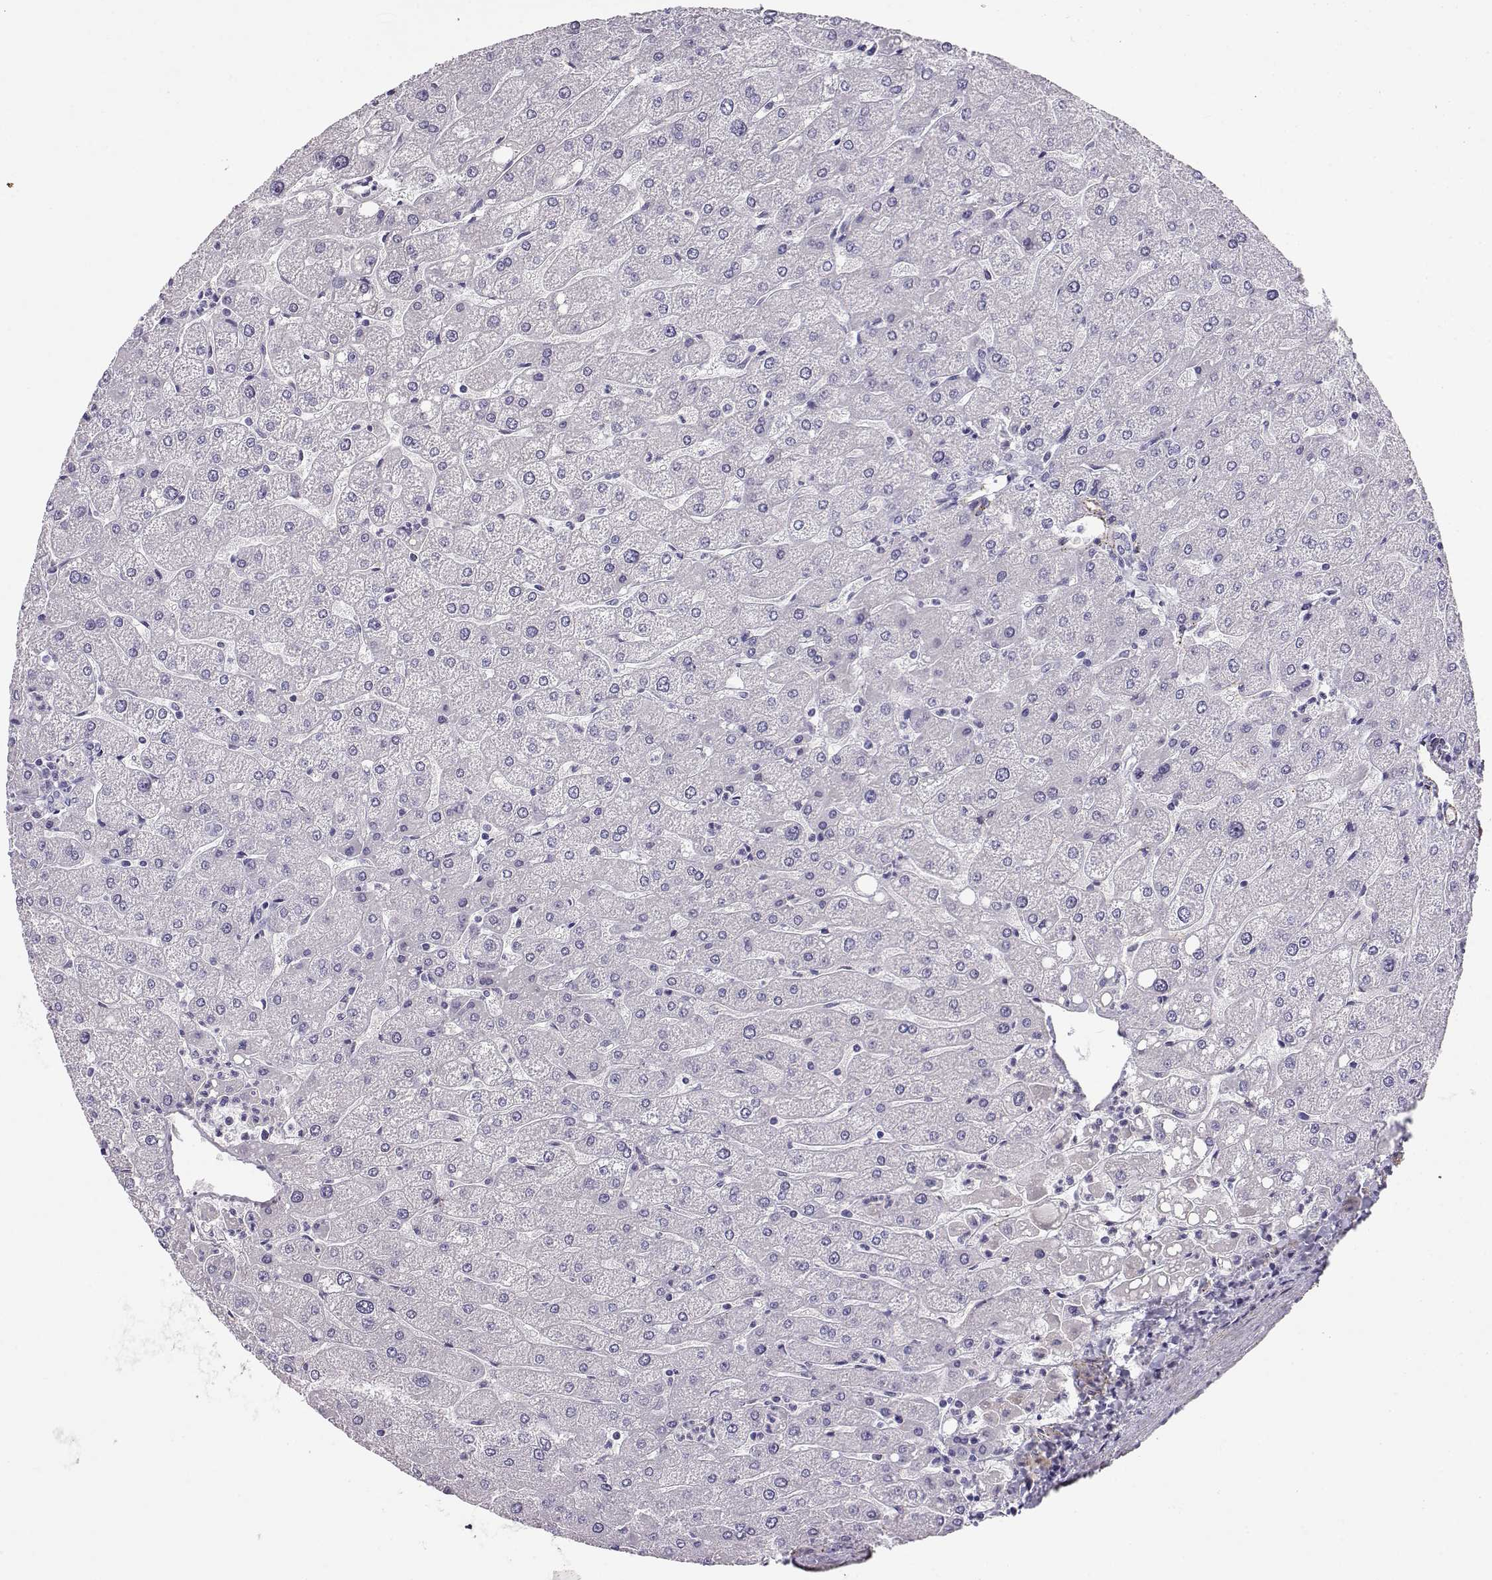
{"staining": {"intensity": "negative", "quantity": "none", "location": "none"}, "tissue": "liver", "cell_type": "Cholangiocytes", "image_type": "normal", "snomed": [{"axis": "morphology", "description": "Normal tissue, NOS"}, {"axis": "topography", "description": "Liver"}], "caption": "Immunohistochemistry image of benign human liver stained for a protein (brown), which exhibits no positivity in cholangiocytes. (DAB (3,3'-diaminobenzidine) IHC, high magnification).", "gene": "ENDOU", "patient": {"sex": "male", "age": 67}}